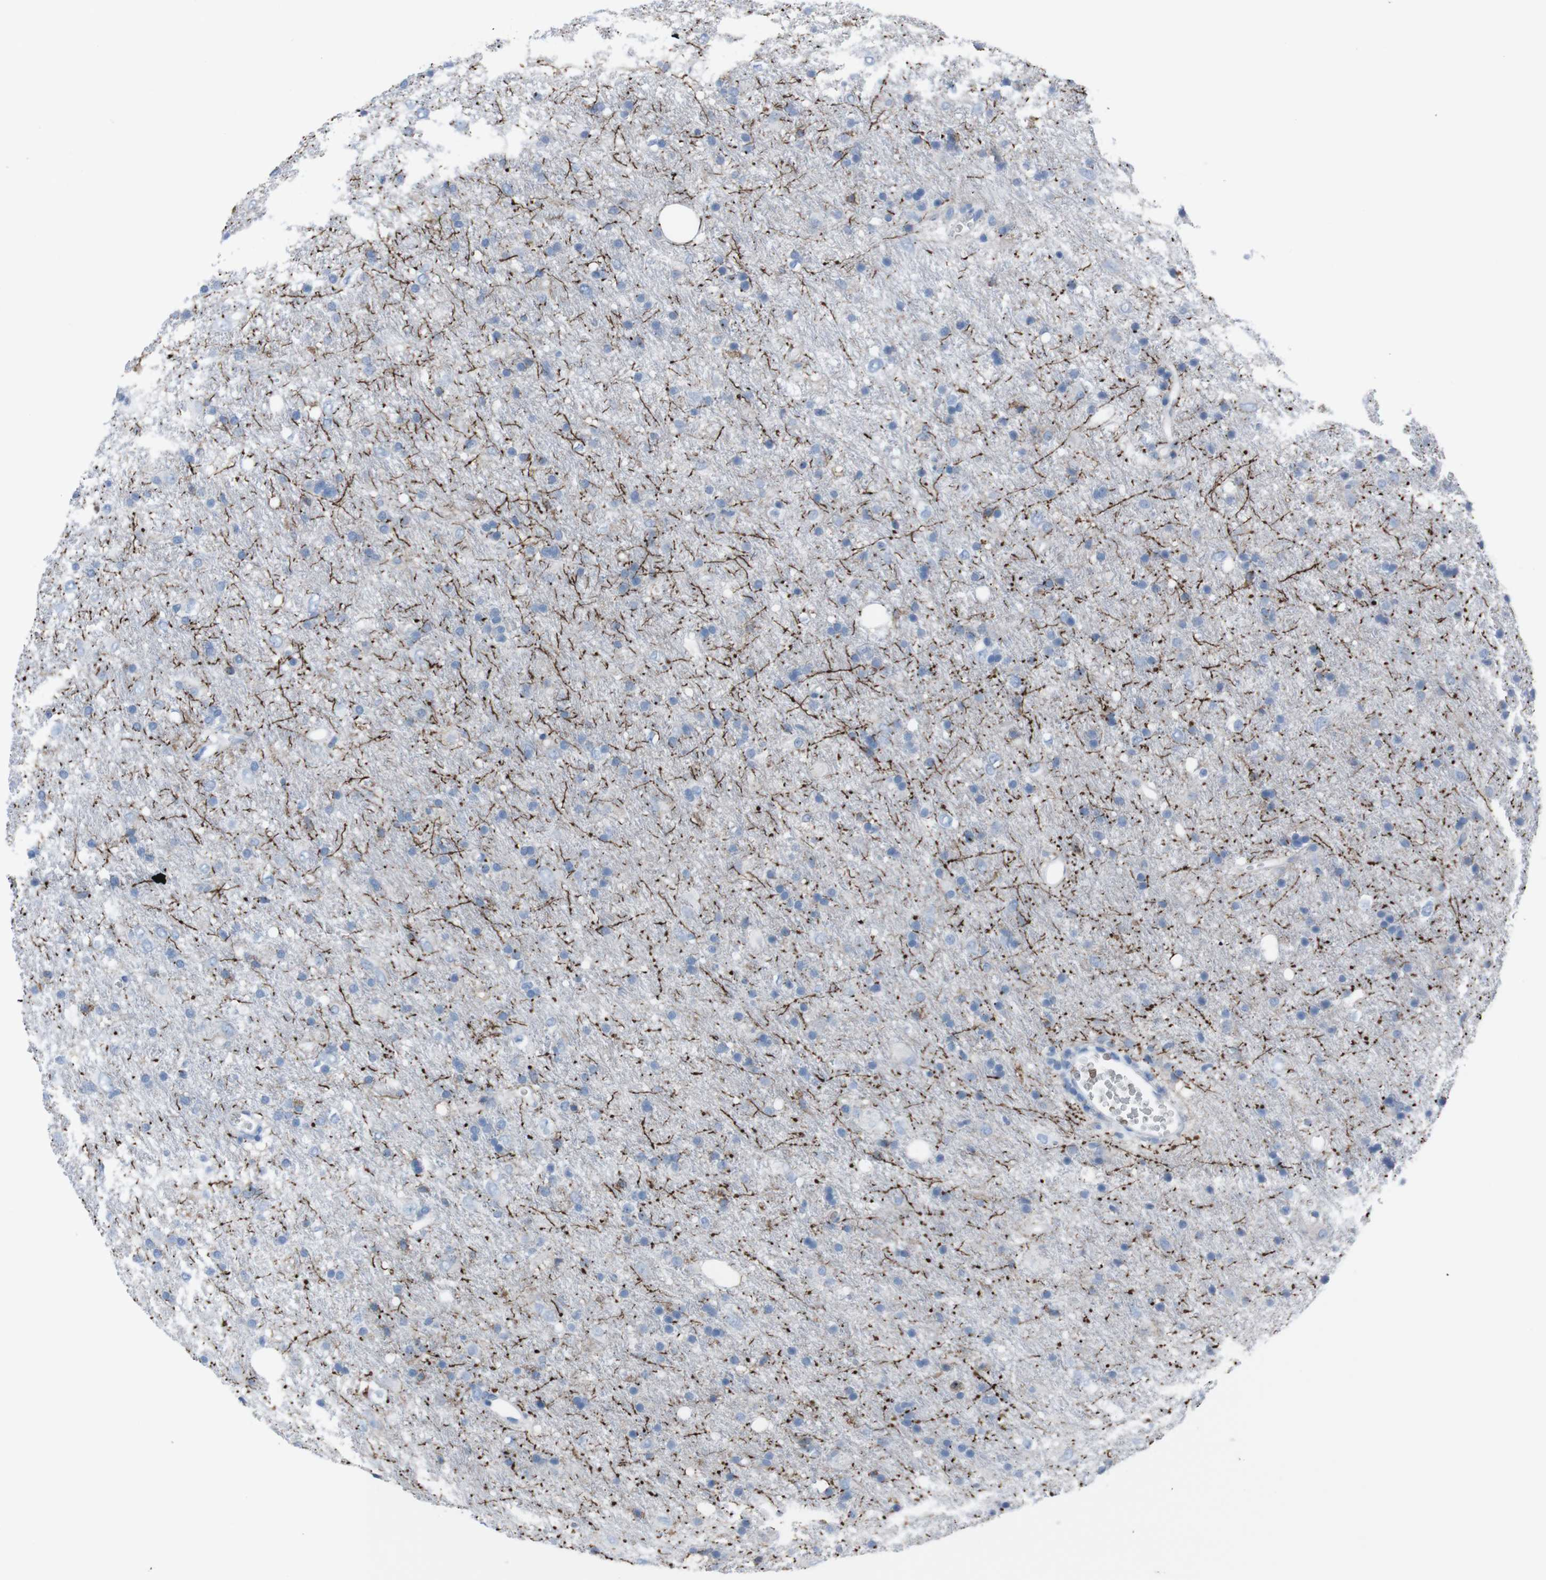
{"staining": {"intensity": "moderate", "quantity": "<25%", "location": "cytoplasmic/membranous"}, "tissue": "glioma", "cell_type": "Tumor cells", "image_type": "cancer", "snomed": [{"axis": "morphology", "description": "Glioma, malignant, Low grade"}, {"axis": "topography", "description": "Brain"}], "caption": "Glioma tissue reveals moderate cytoplasmic/membranous staining in about <25% of tumor cells, visualized by immunohistochemistry. The staining is performed using DAB brown chromogen to label protein expression. The nuclei are counter-stained blue using hematoxylin.", "gene": "ST6GAL1", "patient": {"sex": "male", "age": 77}}